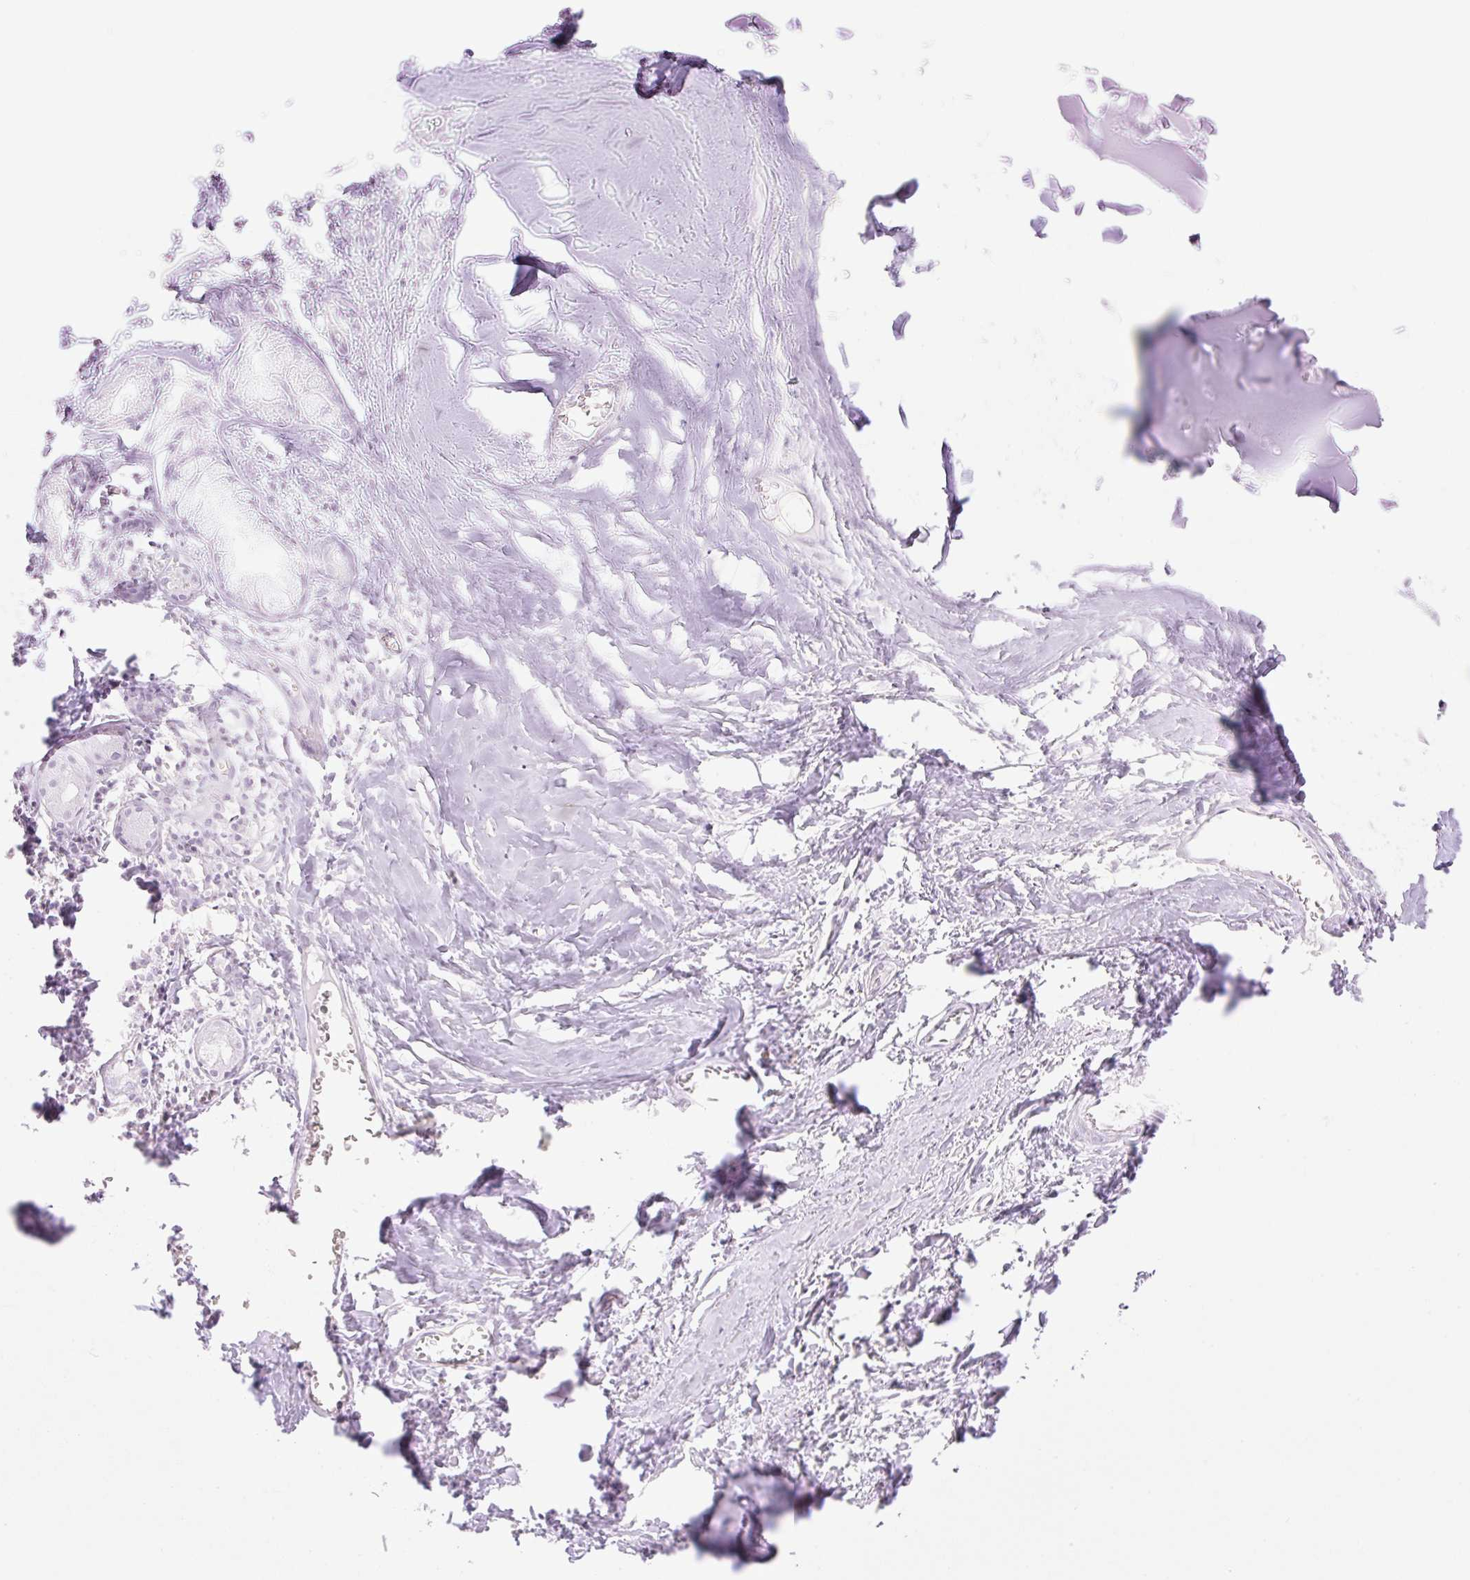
{"staining": {"intensity": "weak", "quantity": "25%-75%", "location": "cytoplasmic/membranous"}, "tissue": "soft tissue", "cell_type": "Chondrocytes", "image_type": "normal", "snomed": [{"axis": "morphology", "description": "Normal tissue, NOS"}, {"axis": "topography", "description": "Cartilage tissue"}], "caption": "Immunohistochemistry micrograph of benign human soft tissue stained for a protein (brown), which demonstrates low levels of weak cytoplasmic/membranous expression in about 25%-75% of chondrocytes.", "gene": "VPS4A", "patient": {"sex": "male", "age": 57}}